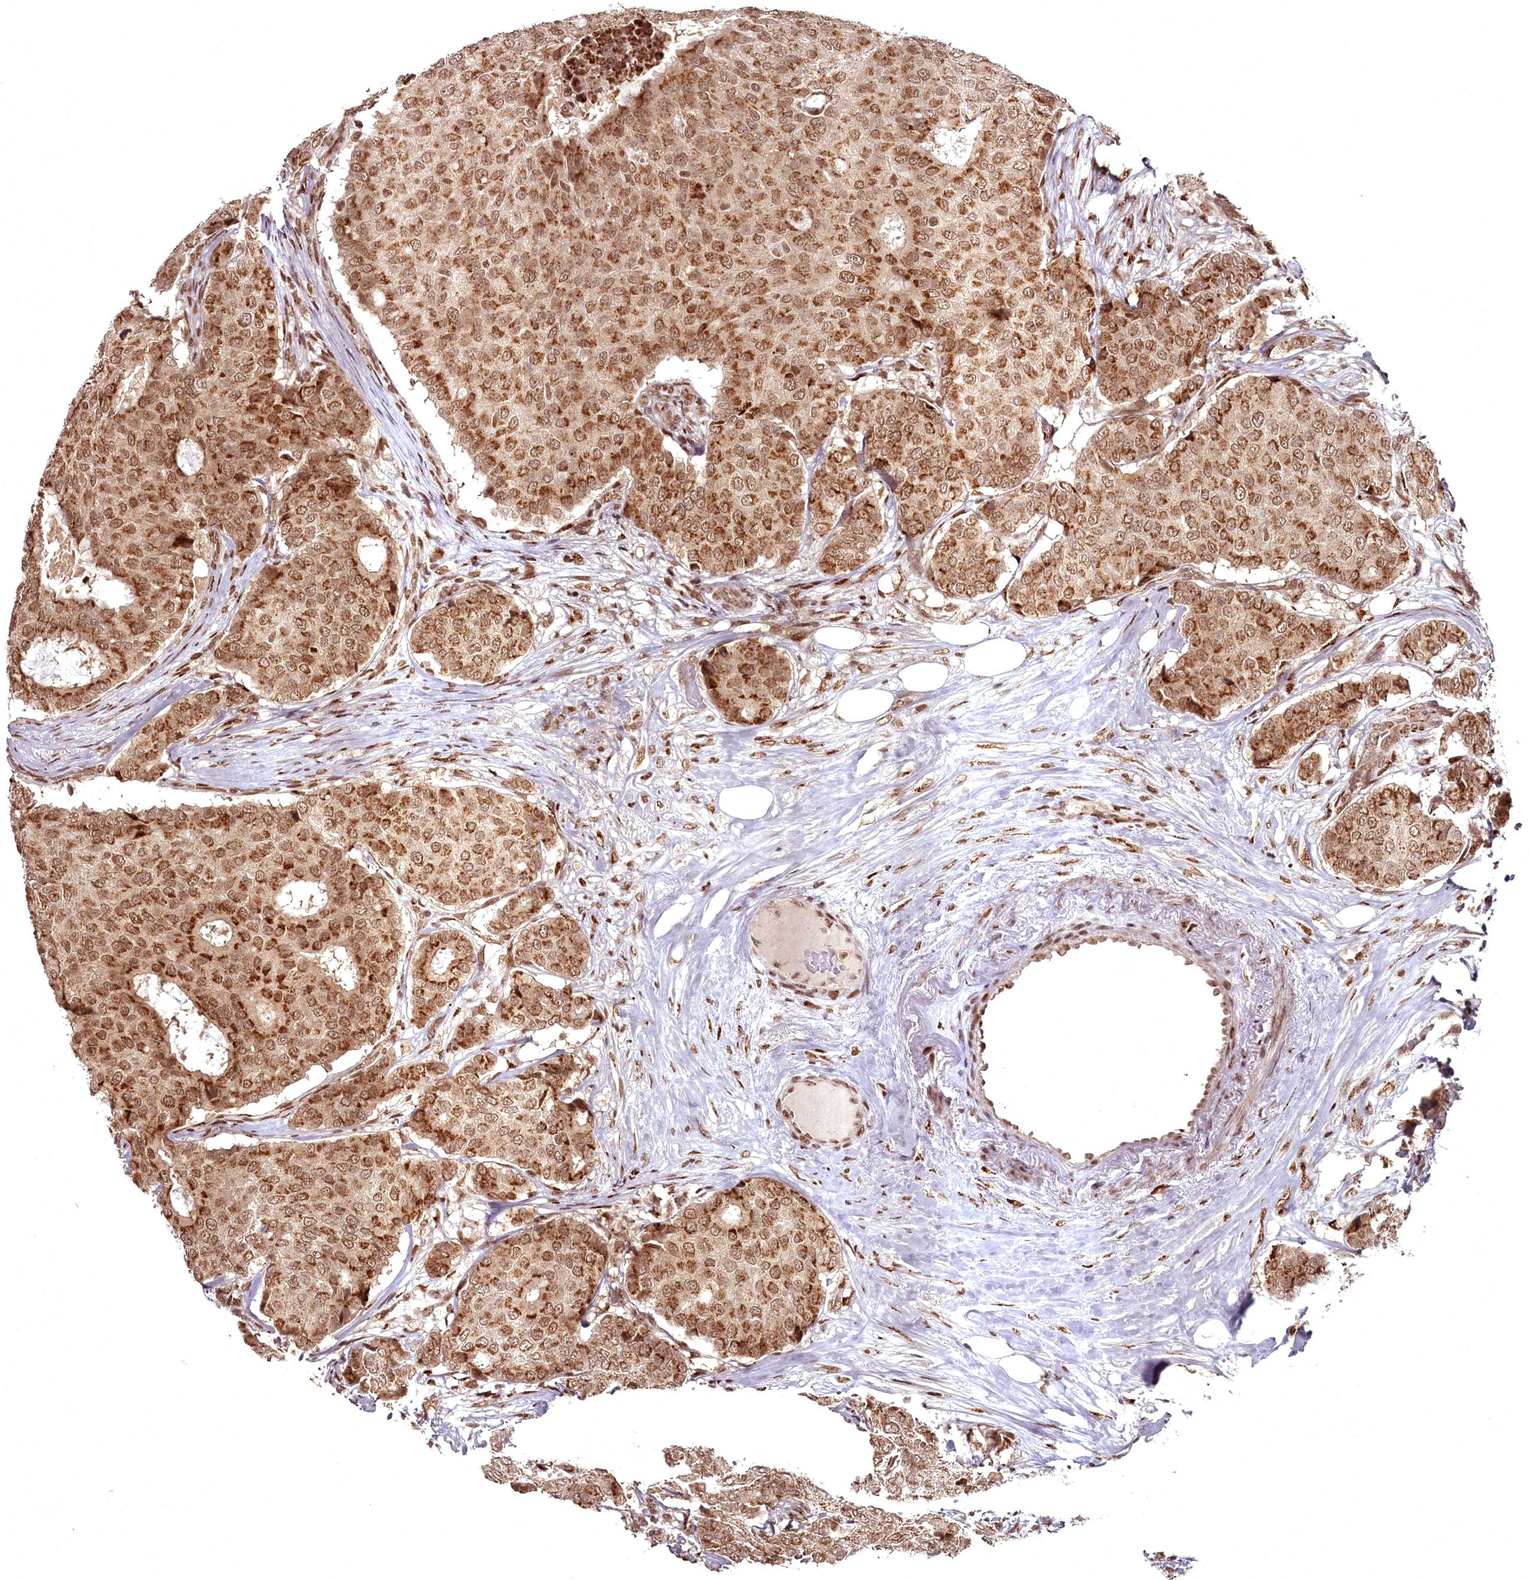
{"staining": {"intensity": "moderate", "quantity": ">75%", "location": "cytoplasmic/membranous,nuclear"}, "tissue": "breast cancer", "cell_type": "Tumor cells", "image_type": "cancer", "snomed": [{"axis": "morphology", "description": "Duct carcinoma"}, {"axis": "topography", "description": "Breast"}], "caption": "A histopathology image of human breast cancer stained for a protein exhibits moderate cytoplasmic/membranous and nuclear brown staining in tumor cells.", "gene": "CEP83", "patient": {"sex": "female", "age": 75}}